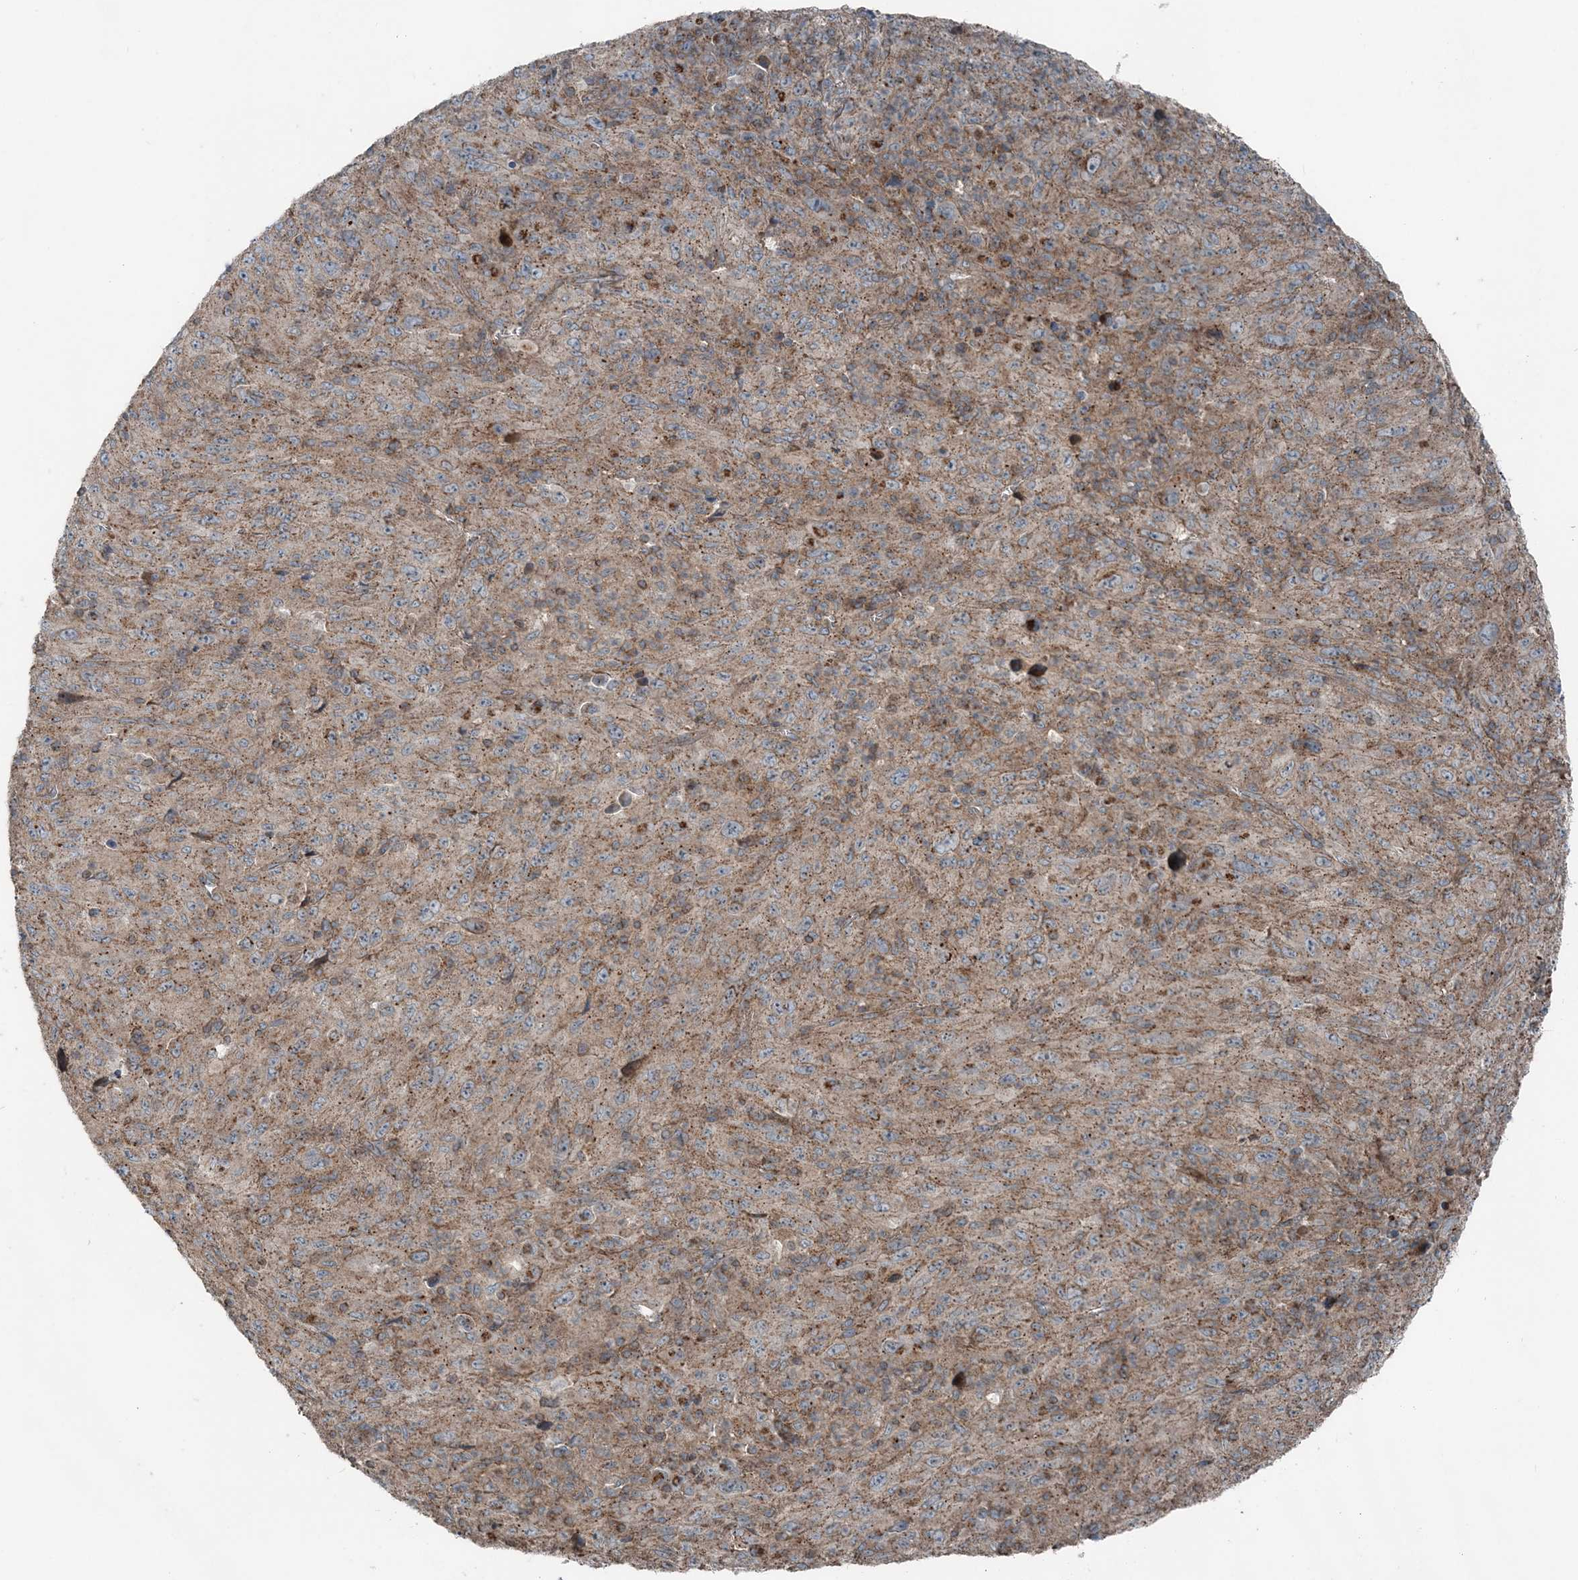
{"staining": {"intensity": "moderate", "quantity": ">75%", "location": "cytoplasmic/membranous"}, "tissue": "melanoma", "cell_type": "Tumor cells", "image_type": "cancer", "snomed": [{"axis": "morphology", "description": "Malignant melanoma, Metastatic site"}, {"axis": "topography", "description": "Skin"}], "caption": "Human malignant melanoma (metastatic site) stained with a protein marker demonstrates moderate staining in tumor cells.", "gene": "KY", "patient": {"sex": "female", "age": 56}}